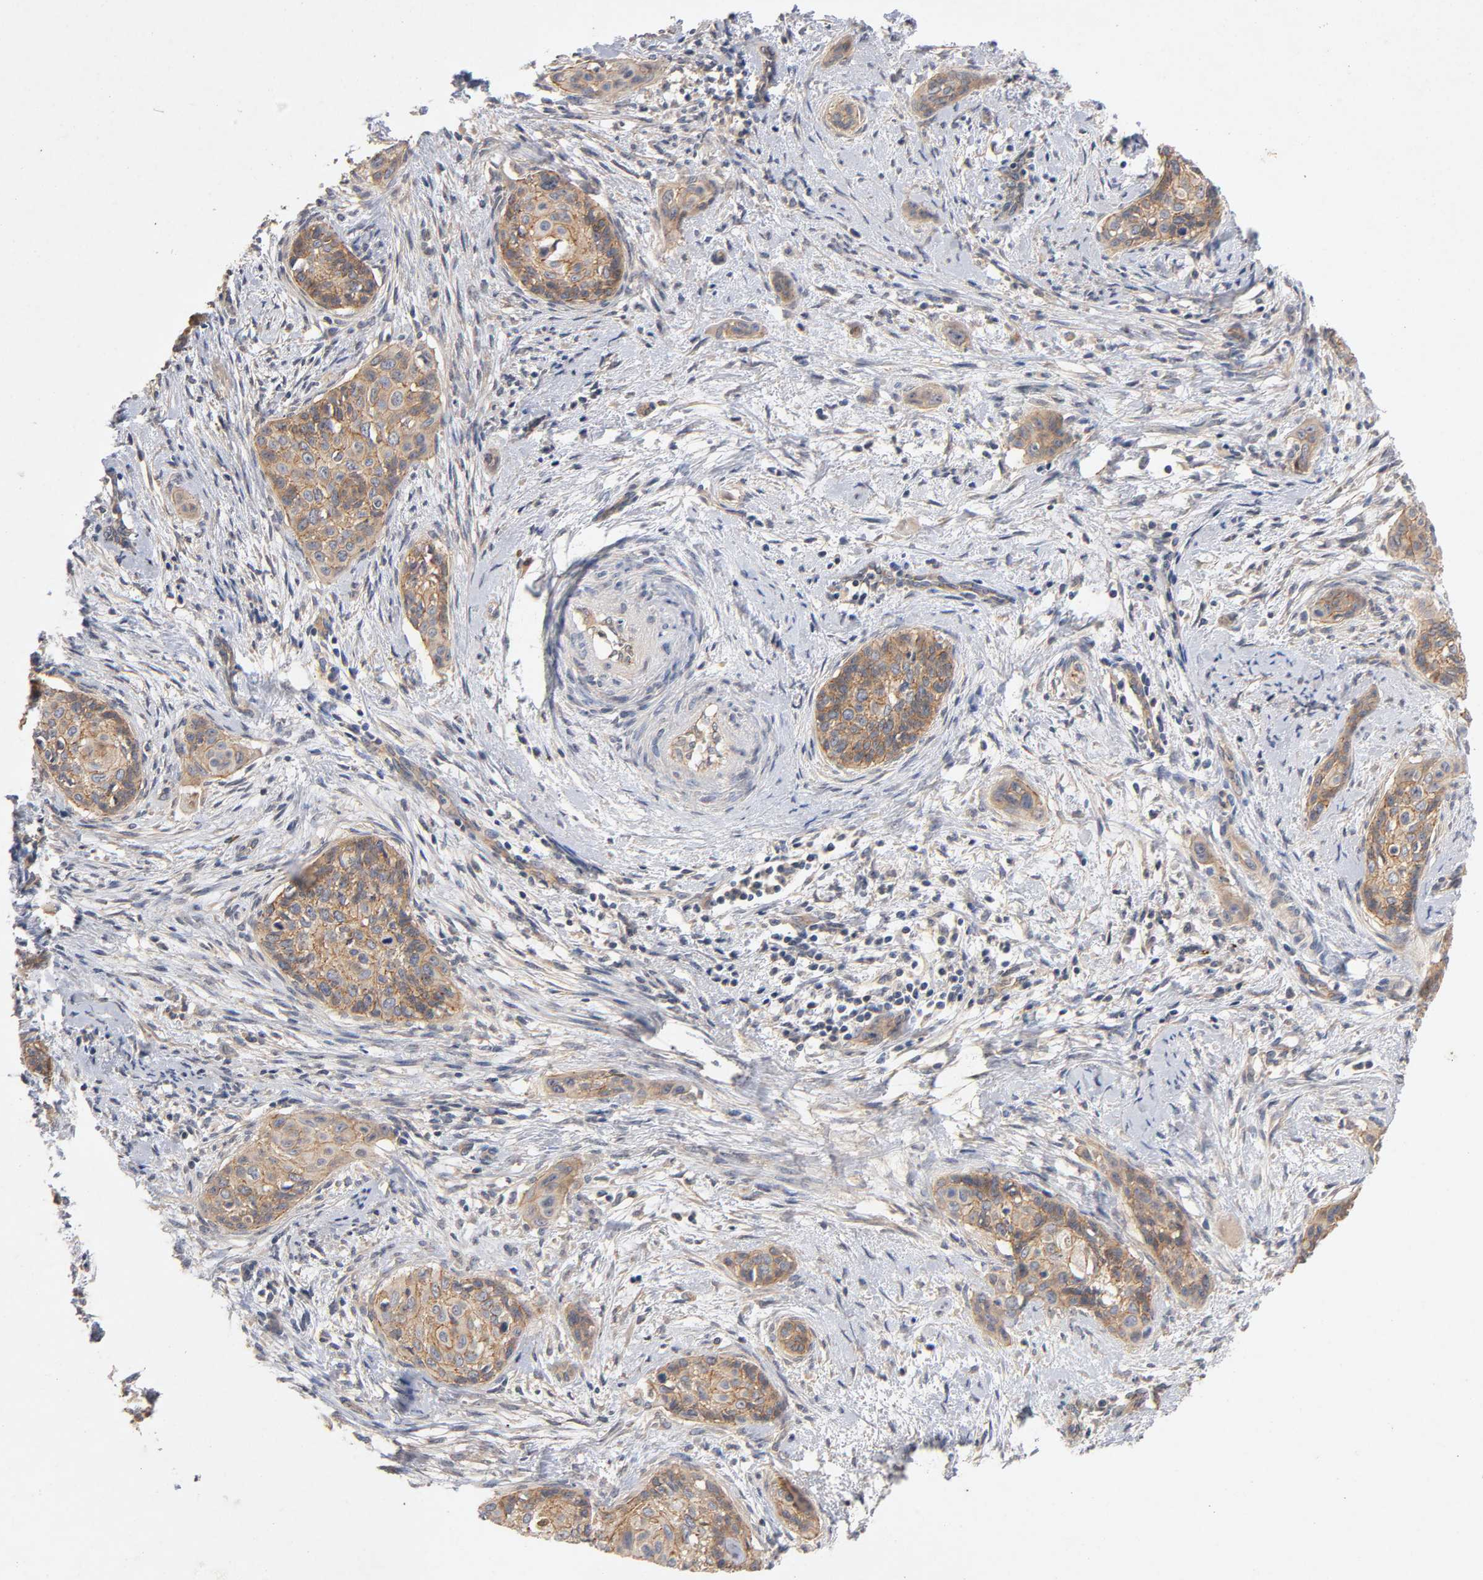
{"staining": {"intensity": "moderate", "quantity": ">75%", "location": "cytoplasmic/membranous"}, "tissue": "cervical cancer", "cell_type": "Tumor cells", "image_type": "cancer", "snomed": [{"axis": "morphology", "description": "Squamous cell carcinoma, NOS"}, {"axis": "topography", "description": "Cervix"}], "caption": "High-power microscopy captured an immunohistochemistry micrograph of squamous cell carcinoma (cervical), revealing moderate cytoplasmic/membranous expression in about >75% of tumor cells.", "gene": "PDZD11", "patient": {"sex": "female", "age": 33}}